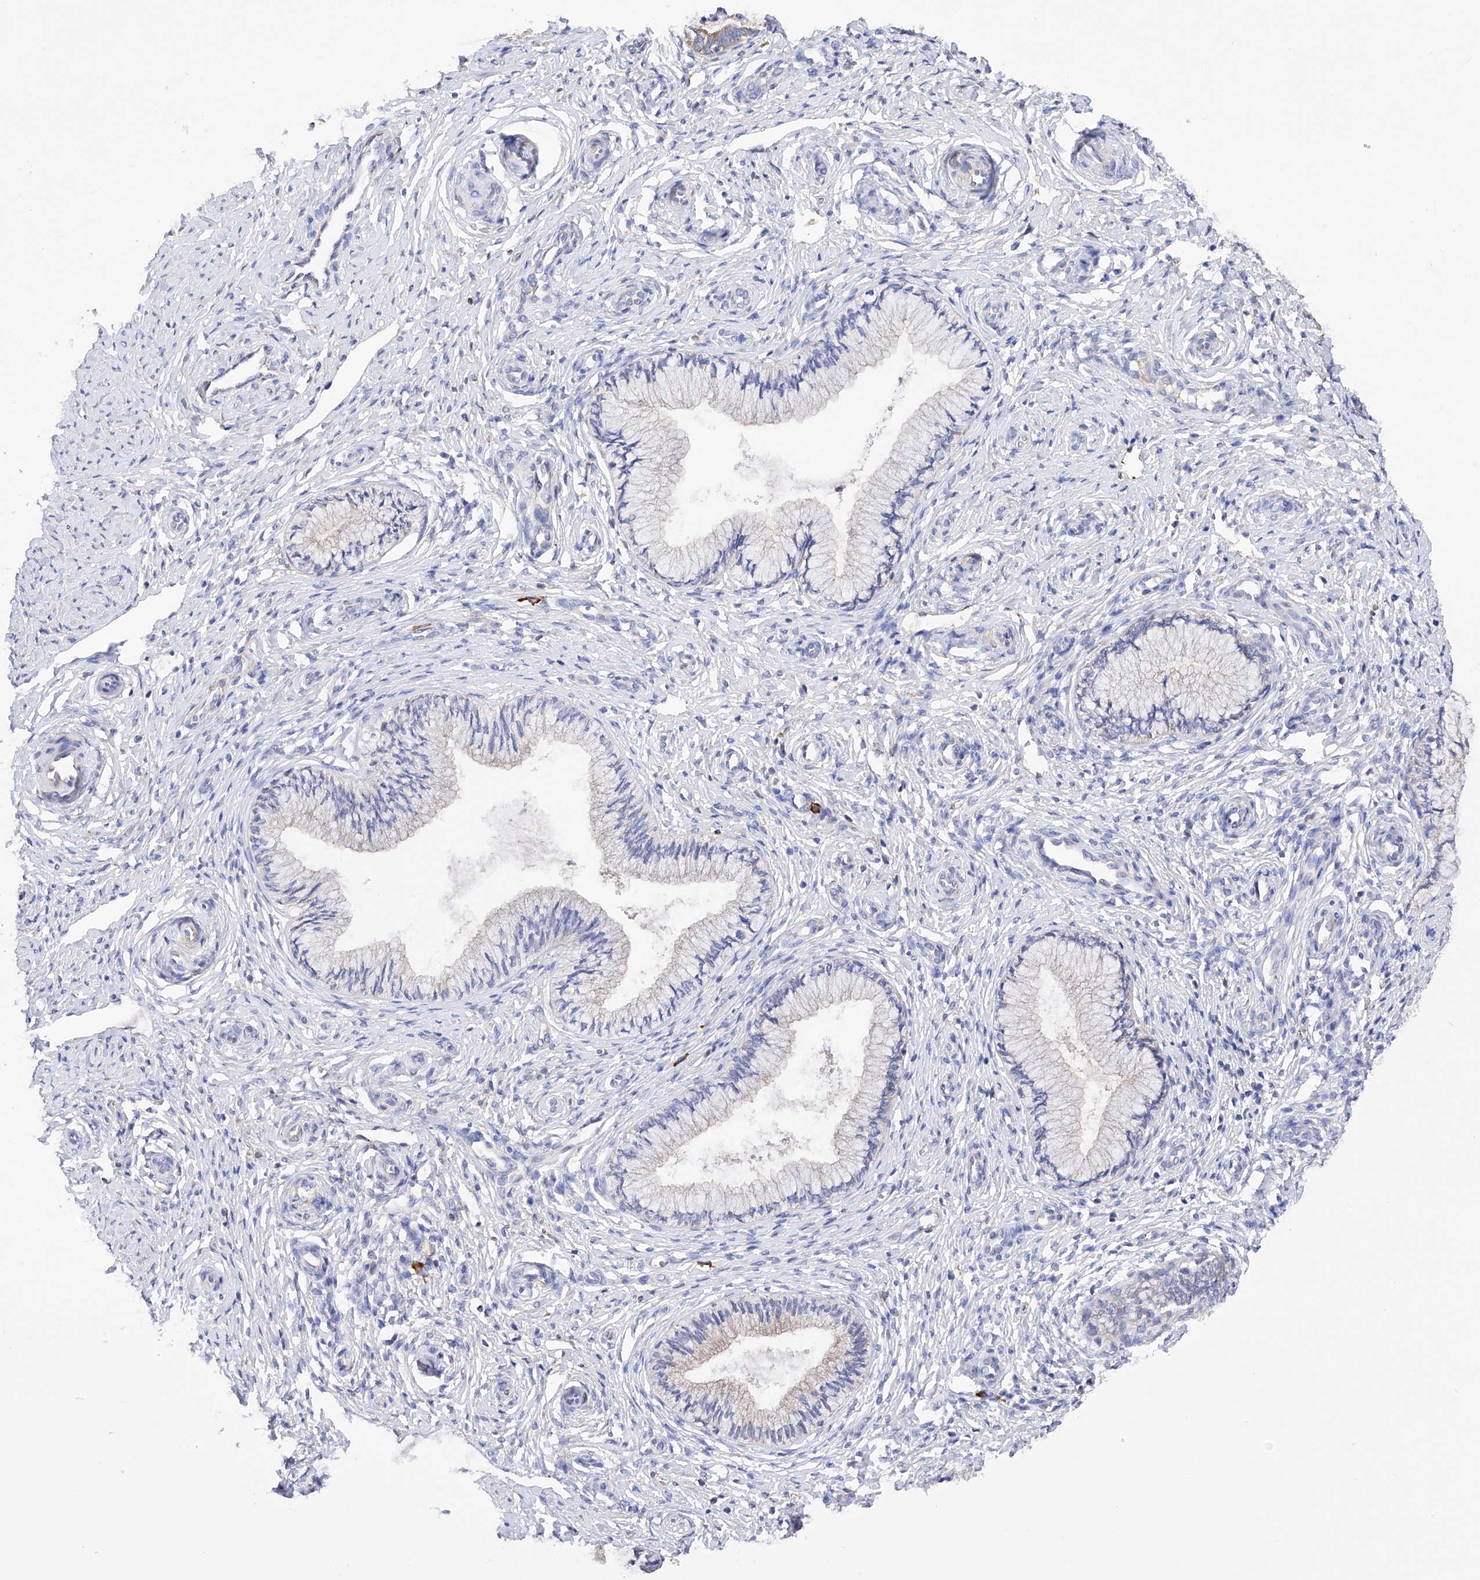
{"staining": {"intensity": "weak", "quantity": "<25%", "location": "cytoplasmic/membranous"}, "tissue": "cervix", "cell_type": "Glandular cells", "image_type": "normal", "snomed": [{"axis": "morphology", "description": "Normal tissue, NOS"}, {"axis": "topography", "description": "Cervix"}], "caption": "A high-resolution histopathology image shows immunohistochemistry (IHC) staining of benign cervix, which demonstrates no significant staining in glandular cells.", "gene": "PDIA5", "patient": {"sex": "female", "age": 27}}